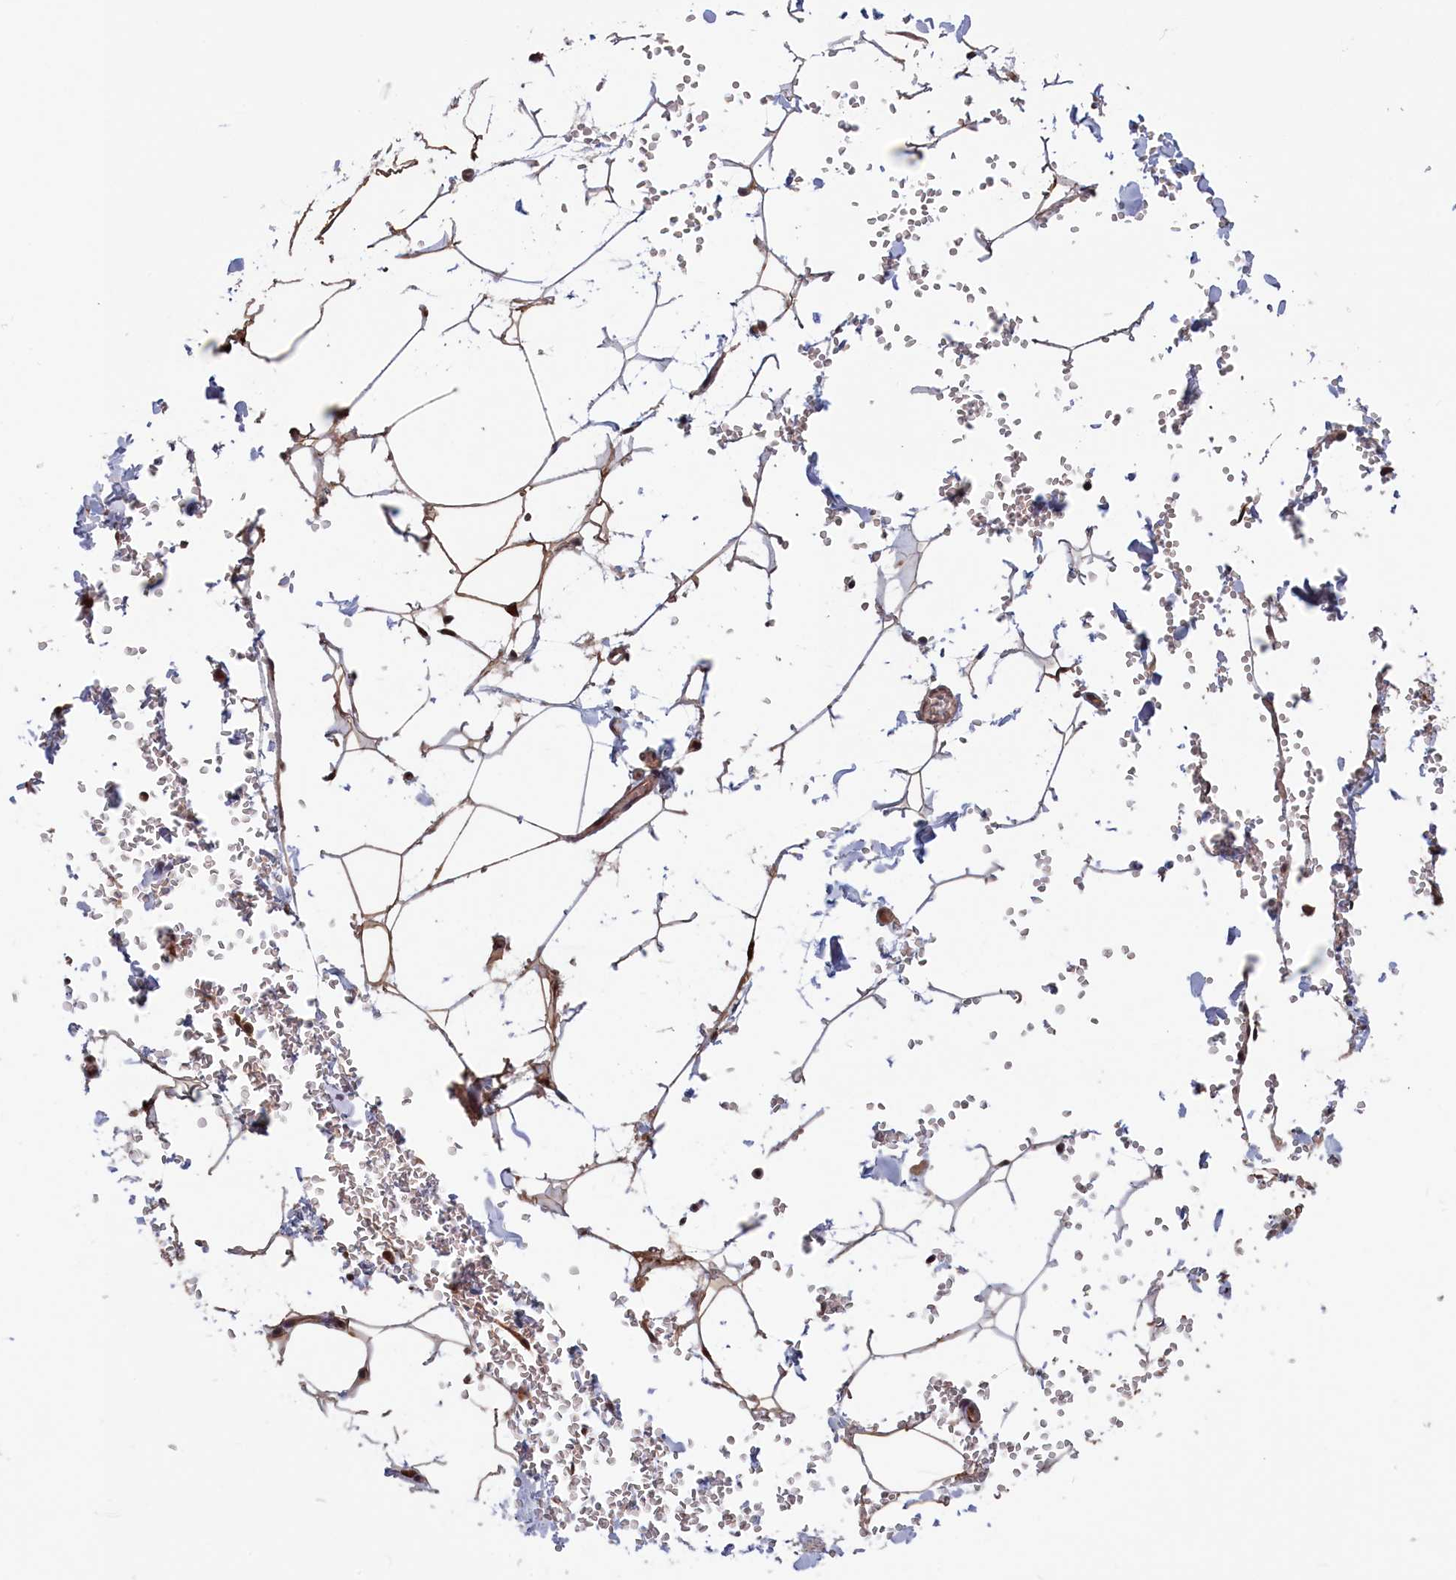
{"staining": {"intensity": "moderate", "quantity": "25%-75%", "location": "cytoplasmic/membranous"}, "tissue": "adipose tissue", "cell_type": "Adipocytes", "image_type": "normal", "snomed": [{"axis": "morphology", "description": "Normal tissue, NOS"}, {"axis": "topography", "description": "Gallbladder"}, {"axis": "topography", "description": "Peripheral nerve tissue"}], "caption": "Brown immunohistochemical staining in normal adipose tissue displays moderate cytoplasmic/membranous staining in approximately 25%-75% of adipocytes.", "gene": "PLP2", "patient": {"sex": "male", "age": 38}}